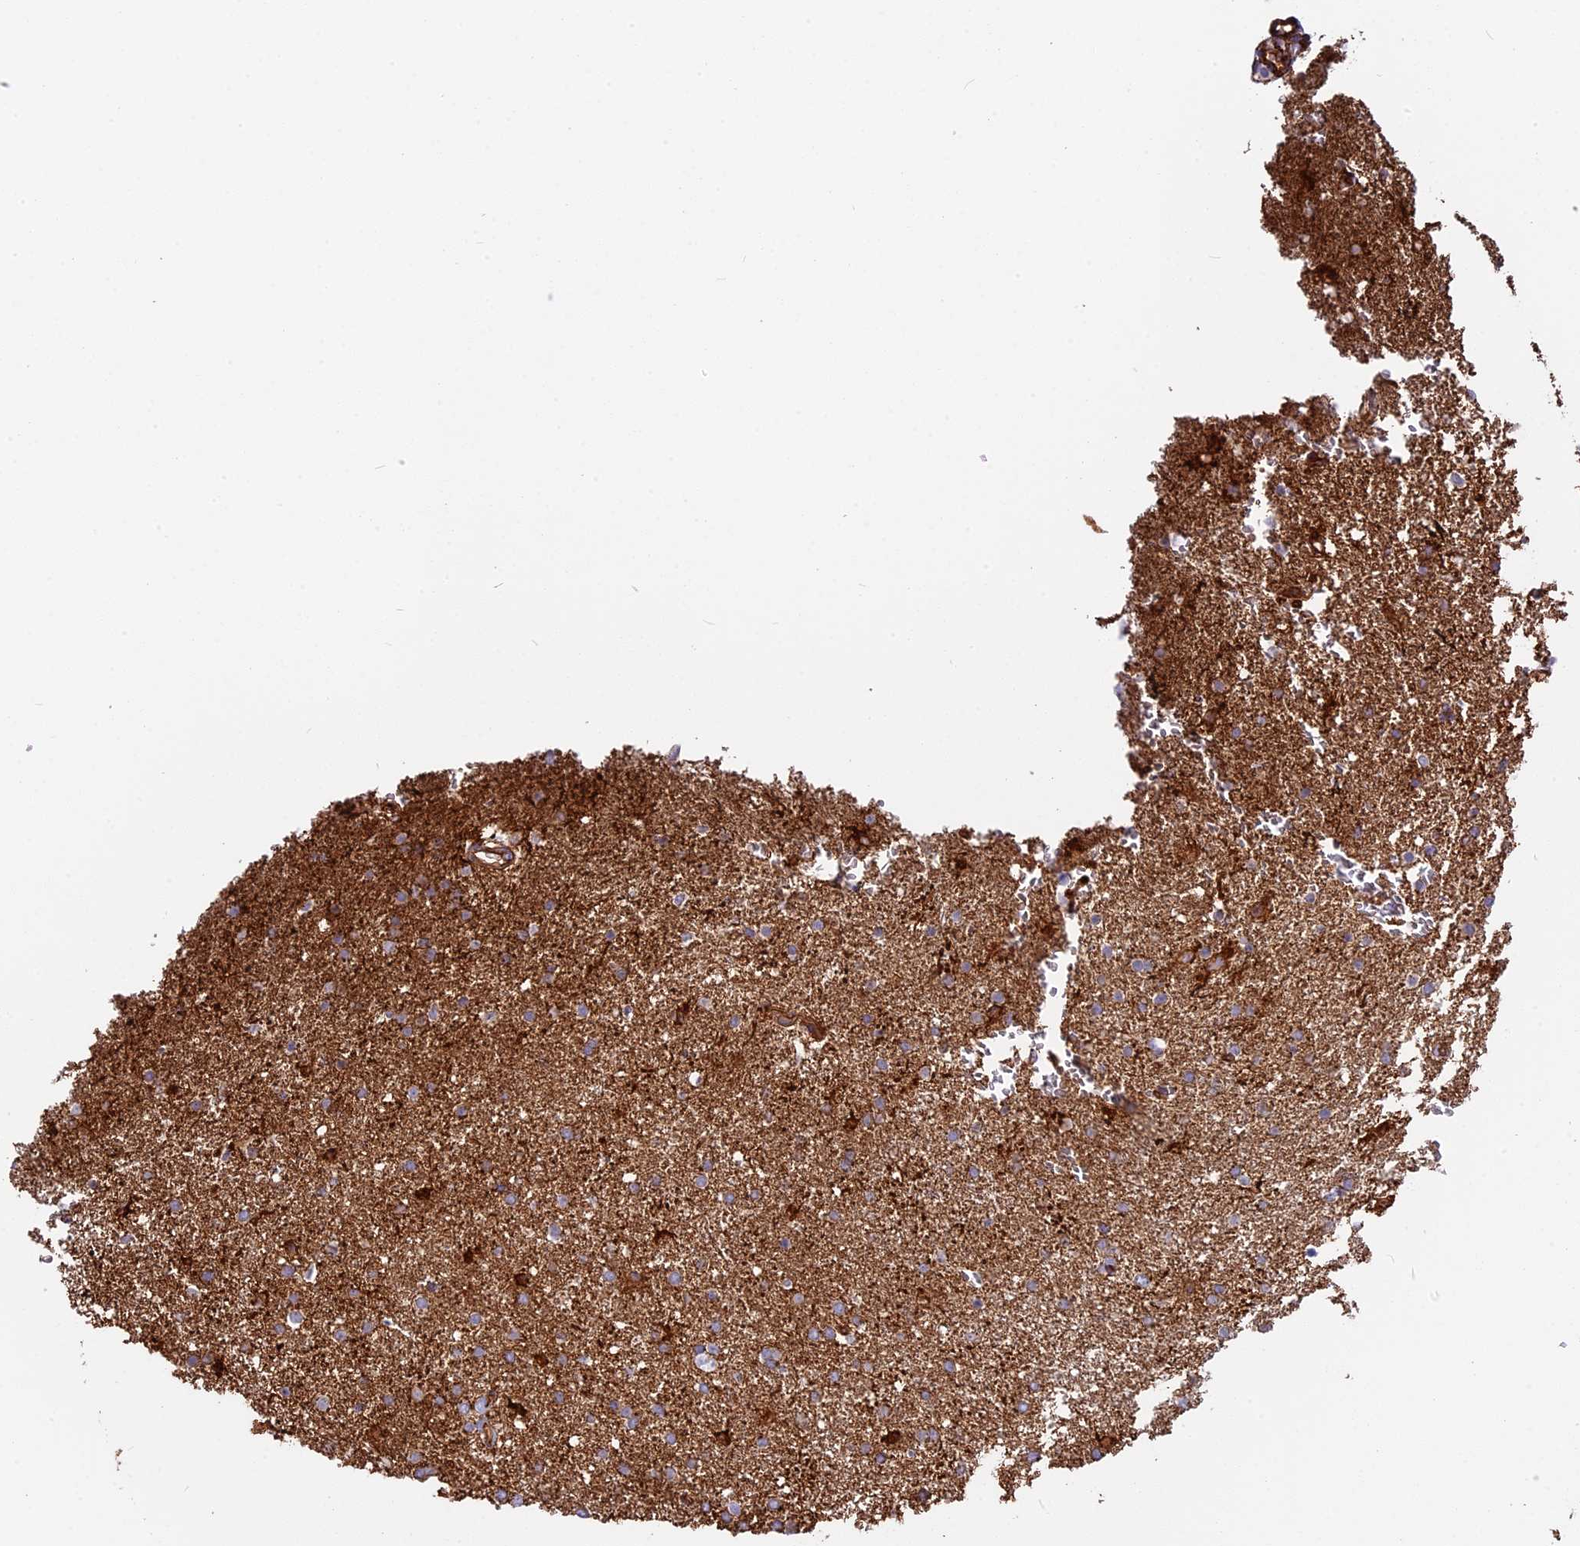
{"staining": {"intensity": "moderate", "quantity": "25%-75%", "location": "cytoplasmic/membranous"}, "tissue": "glioma", "cell_type": "Tumor cells", "image_type": "cancer", "snomed": [{"axis": "morphology", "description": "Glioma, malignant, High grade"}, {"axis": "topography", "description": "Brain"}], "caption": "IHC of glioma displays medium levels of moderate cytoplasmic/membranous expression in approximately 25%-75% of tumor cells.", "gene": "CNBD2", "patient": {"sex": "male", "age": 72}}